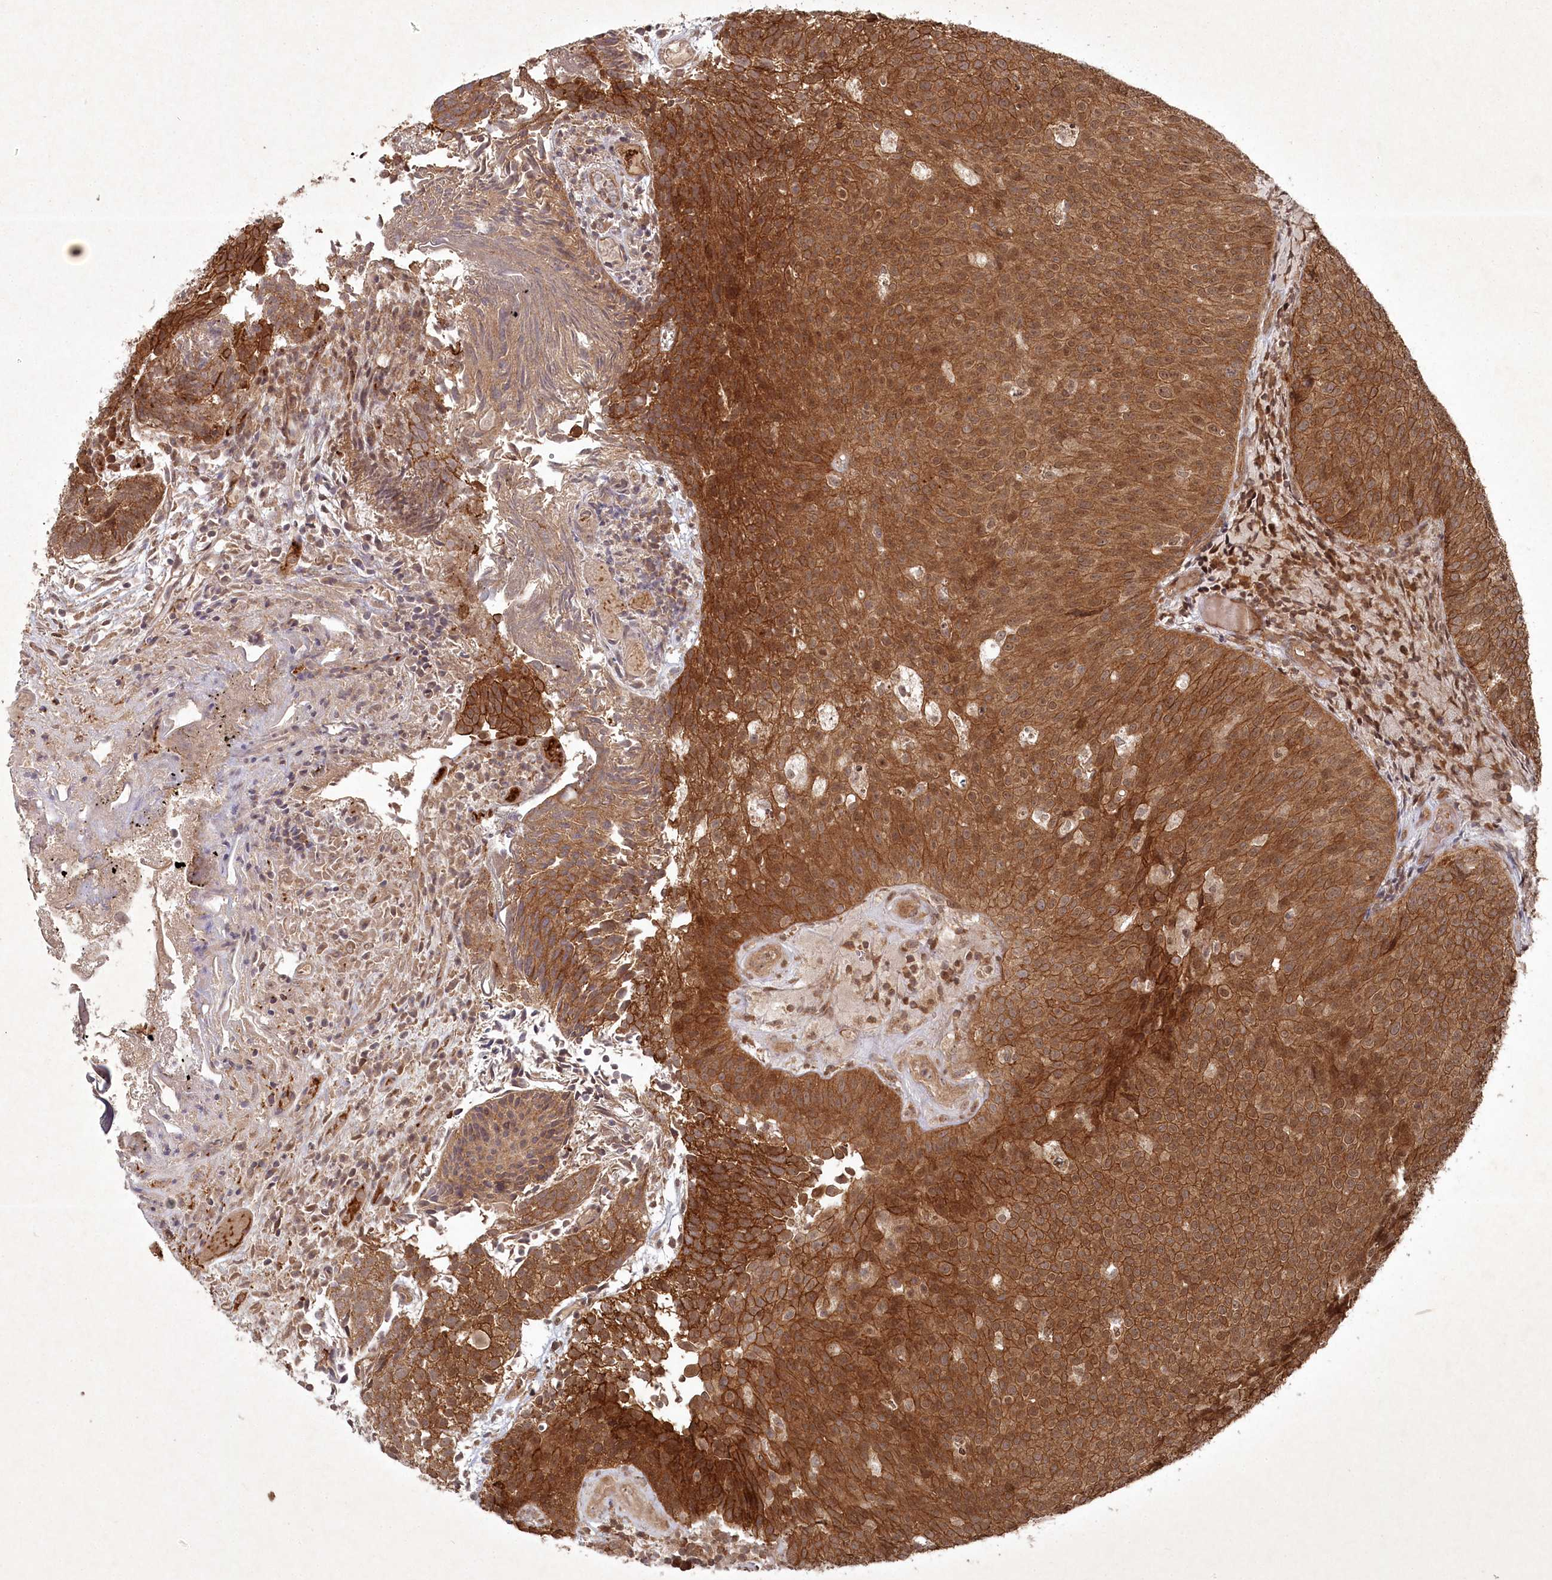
{"staining": {"intensity": "strong", "quantity": ">75%", "location": "cytoplasmic/membranous"}, "tissue": "urothelial cancer", "cell_type": "Tumor cells", "image_type": "cancer", "snomed": [{"axis": "morphology", "description": "Urothelial carcinoma, Low grade"}, {"axis": "topography", "description": "Urinary bladder"}], "caption": "An immunohistochemistry micrograph of tumor tissue is shown. Protein staining in brown highlights strong cytoplasmic/membranous positivity in urothelial carcinoma (low-grade) within tumor cells.", "gene": "FBXL17", "patient": {"sex": "male", "age": 86}}